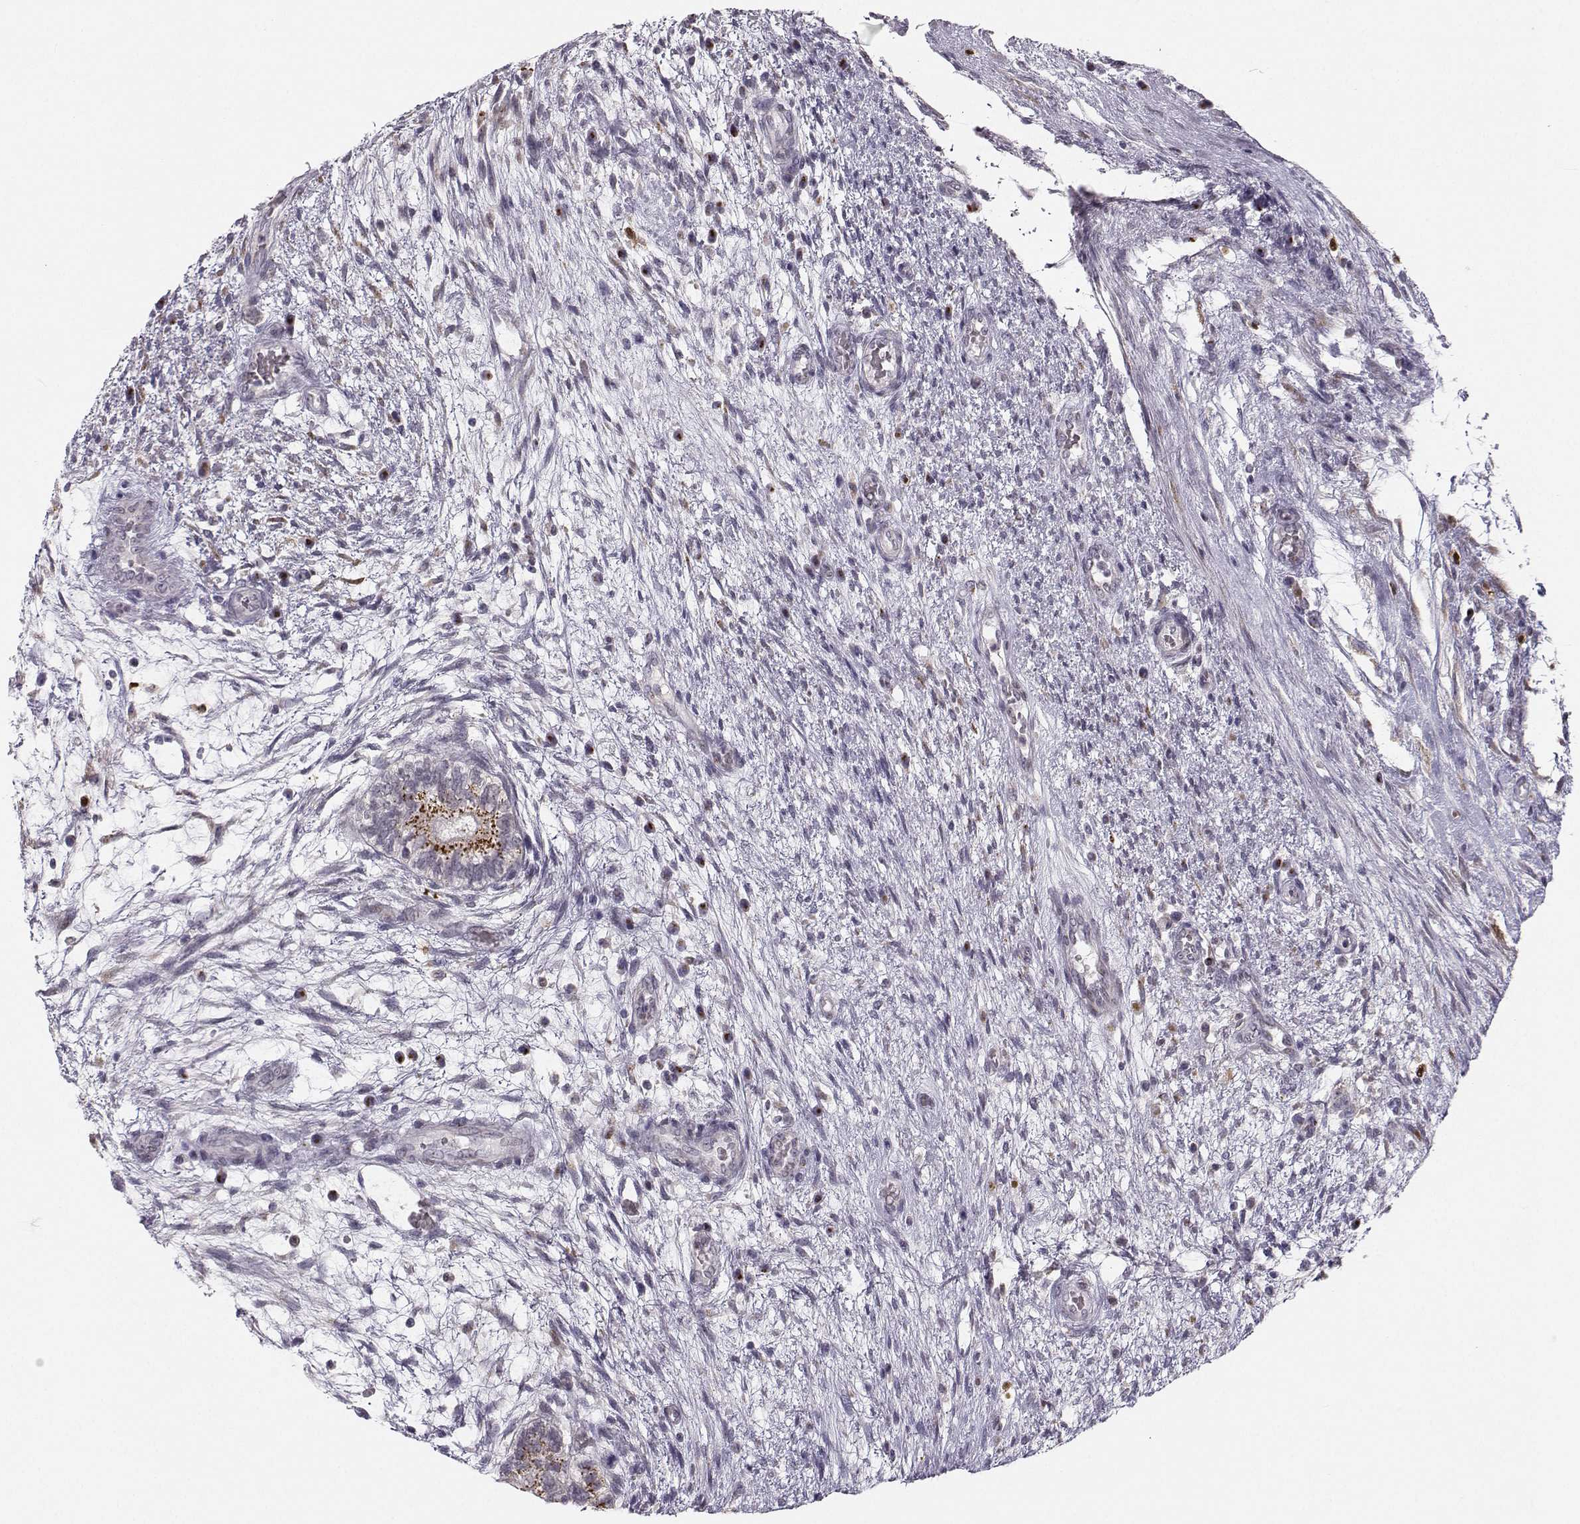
{"staining": {"intensity": "moderate", "quantity": "<25%", "location": "cytoplasmic/membranous"}, "tissue": "testis cancer", "cell_type": "Tumor cells", "image_type": "cancer", "snomed": [{"axis": "morphology", "description": "Normal tissue, NOS"}, {"axis": "morphology", "description": "Carcinoma, Embryonal, NOS"}, {"axis": "topography", "description": "Testis"}, {"axis": "topography", "description": "Epididymis"}], "caption": "About <25% of tumor cells in testis embryonal carcinoma demonstrate moderate cytoplasmic/membranous protein expression as visualized by brown immunohistochemical staining.", "gene": "HTR7", "patient": {"sex": "male", "age": 32}}